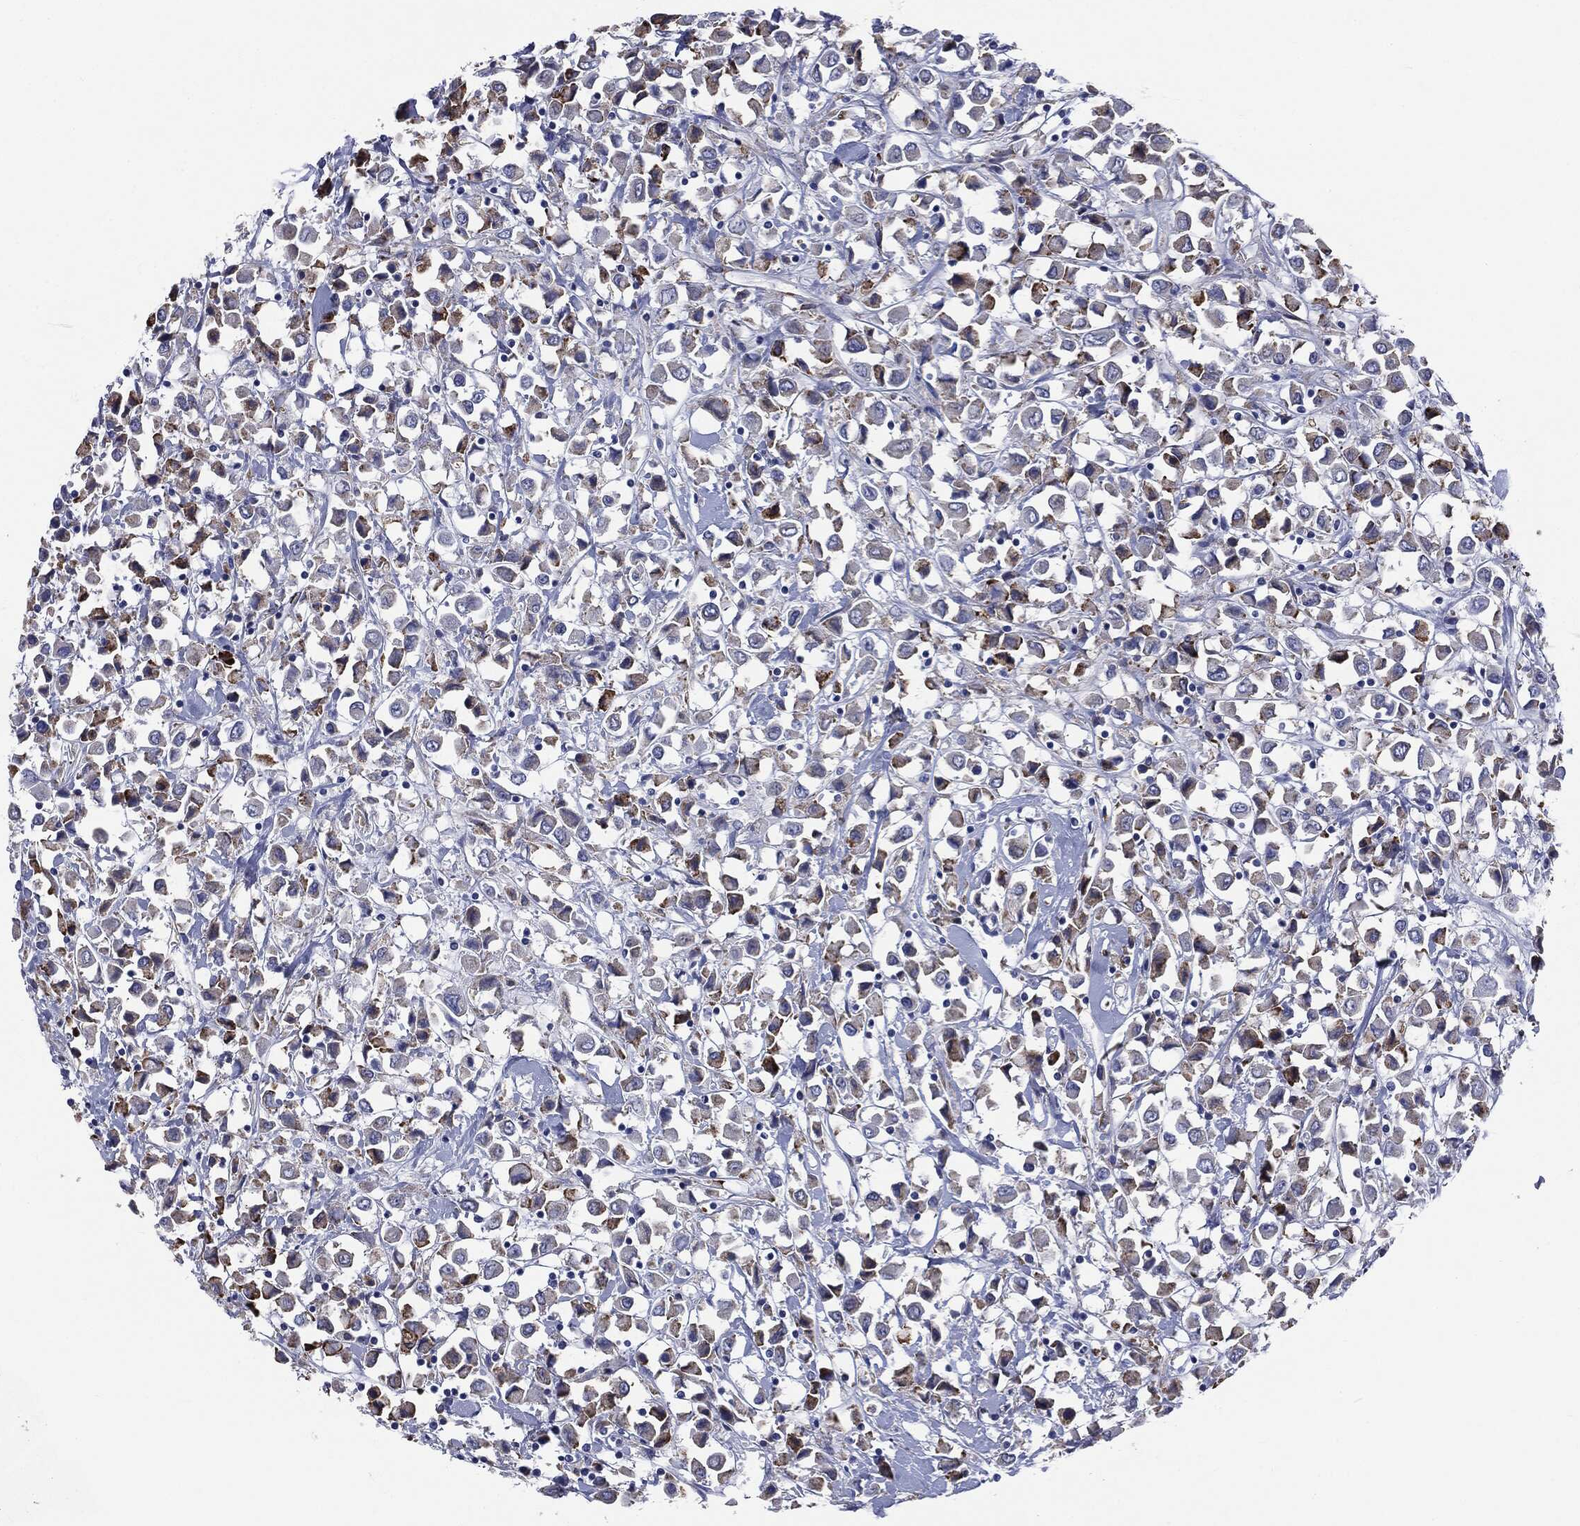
{"staining": {"intensity": "moderate", "quantity": "25%-75%", "location": "cytoplasmic/membranous"}, "tissue": "breast cancer", "cell_type": "Tumor cells", "image_type": "cancer", "snomed": [{"axis": "morphology", "description": "Duct carcinoma"}, {"axis": "topography", "description": "Breast"}], "caption": "Immunohistochemical staining of breast cancer reveals medium levels of moderate cytoplasmic/membranous protein staining in approximately 25%-75% of tumor cells.", "gene": "PTGS2", "patient": {"sex": "female", "age": 61}}